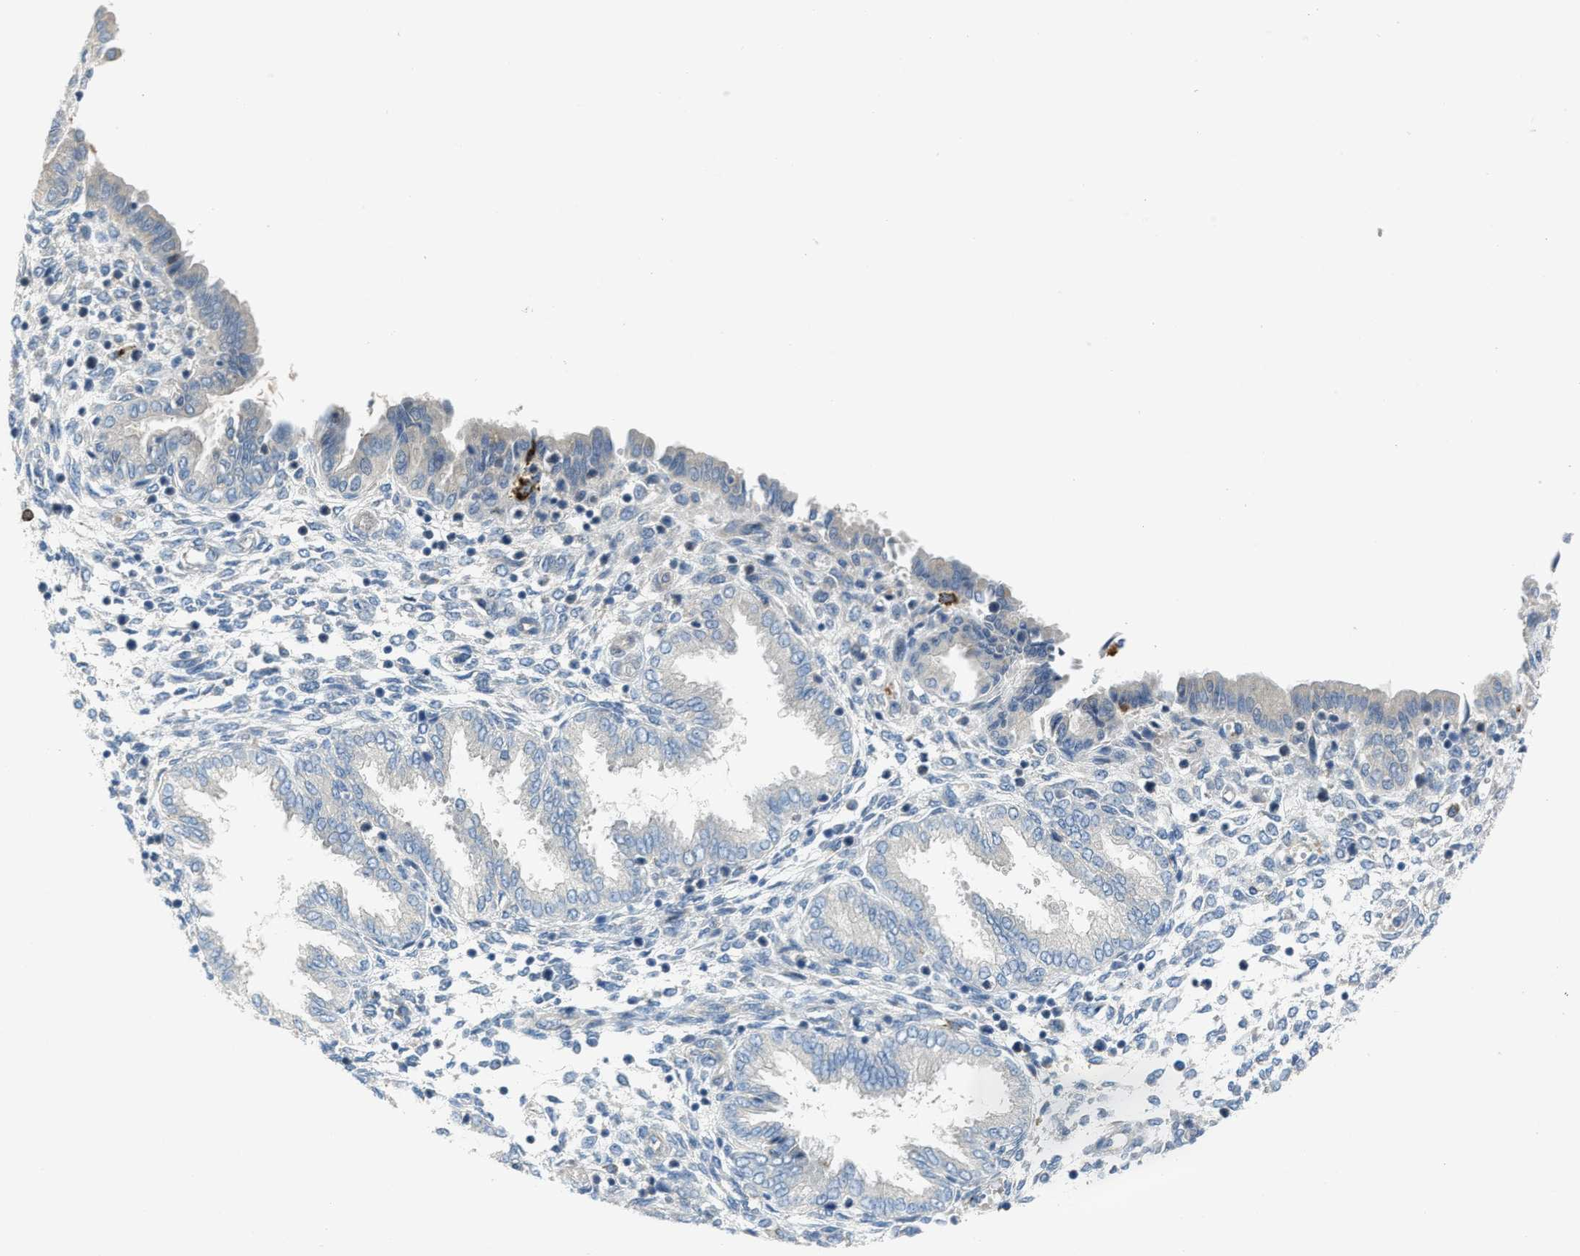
{"staining": {"intensity": "negative", "quantity": "none", "location": "none"}, "tissue": "endometrium", "cell_type": "Cells in endometrial stroma", "image_type": "normal", "snomed": [{"axis": "morphology", "description": "Normal tissue, NOS"}, {"axis": "topography", "description": "Endometrium"}], "caption": "Unremarkable endometrium was stained to show a protein in brown. There is no significant expression in cells in endometrial stroma. The staining is performed using DAB (3,3'-diaminobenzidine) brown chromogen with nuclei counter-stained in using hematoxylin.", "gene": "KLHDC10", "patient": {"sex": "female", "age": 33}}